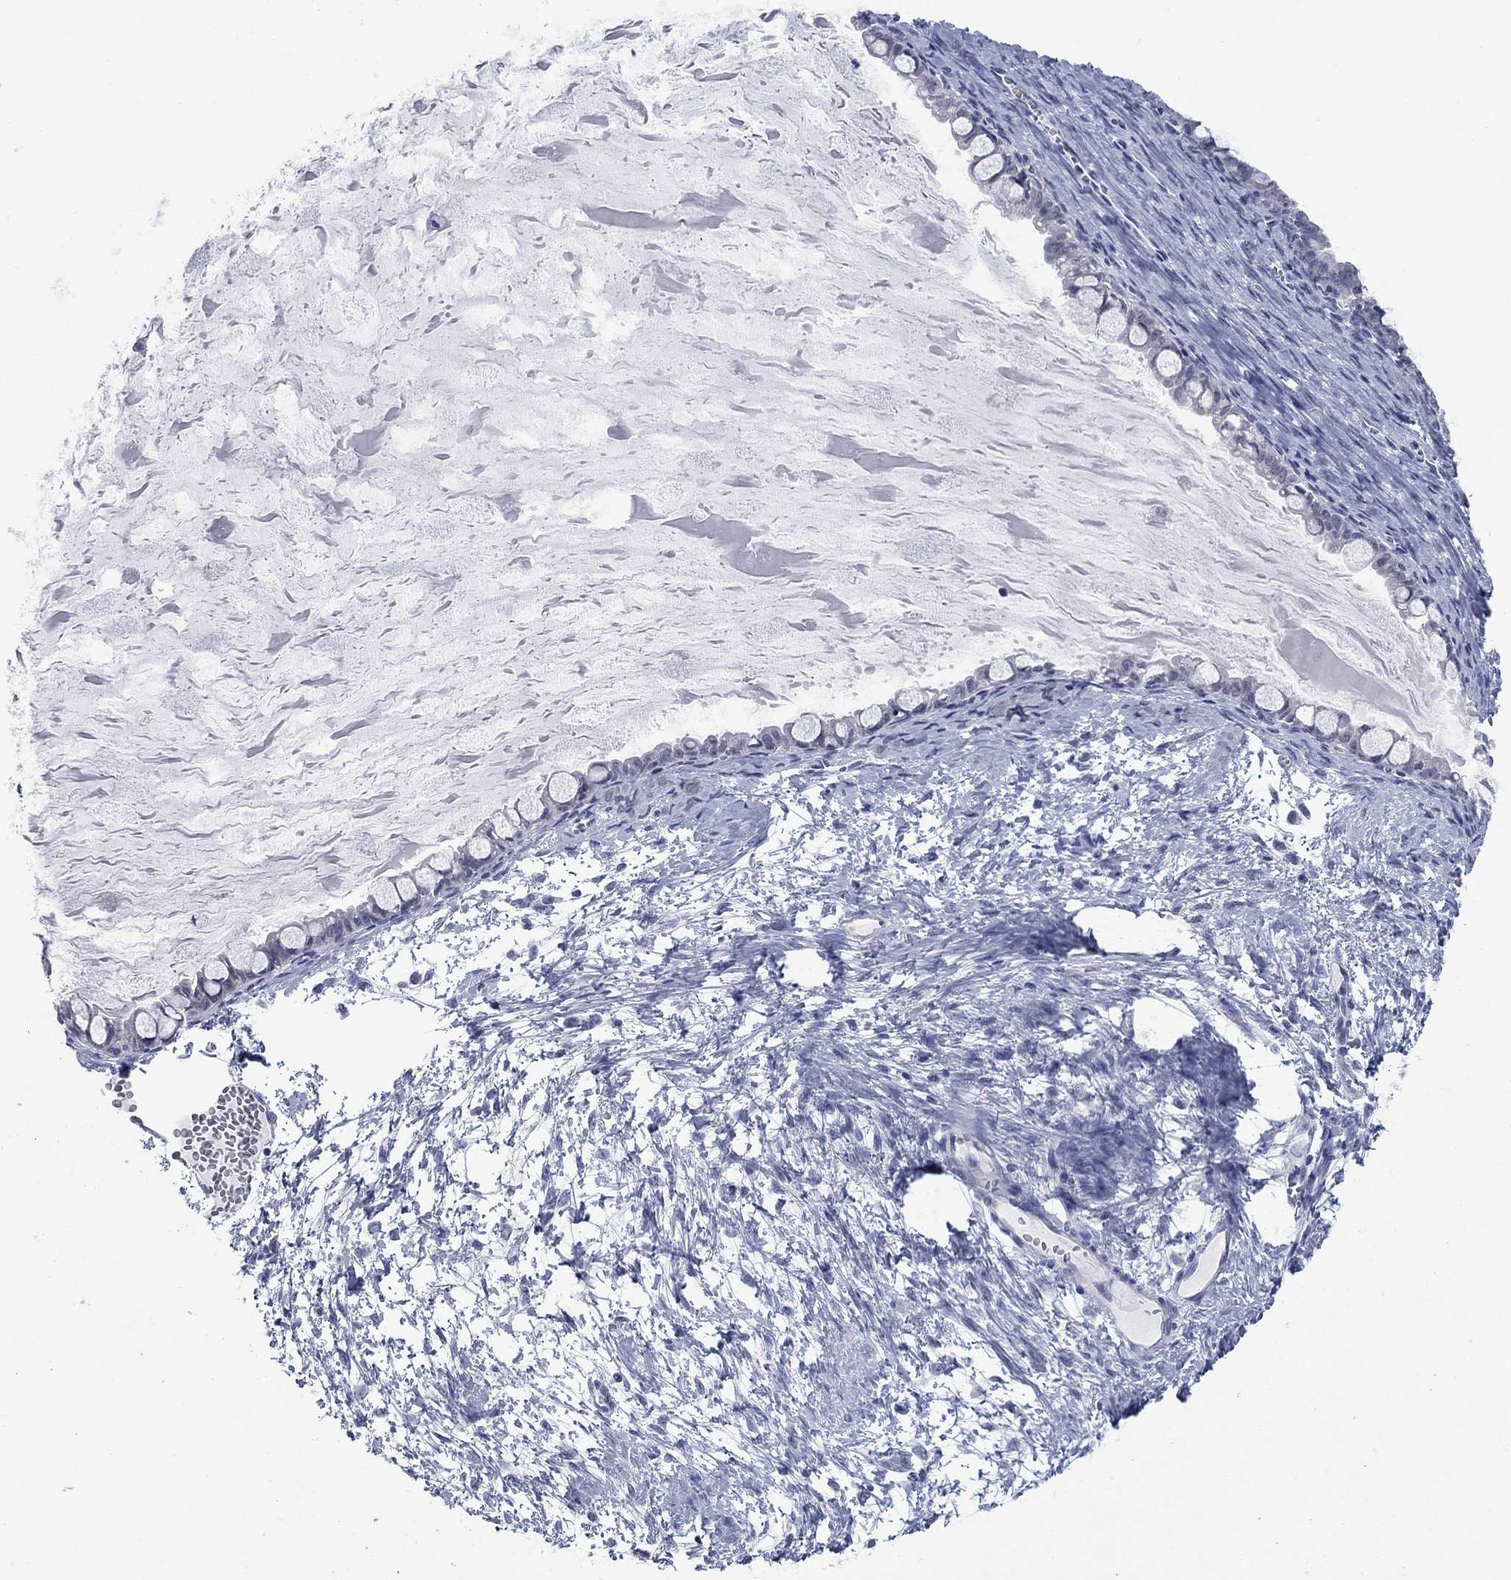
{"staining": {"intensity": "negative", "quantity": "none", "location": "none"}, "tissue": "ovarian cancer", "cell_type": "Tumor cells", "image_type": "cancer", "snomed": [{"axis": "morphology", "description": "Cystadenocarcinoma, mucinous, NOS"}, {"axis": "topography", "description": "Ovary"}], "caption": "Immunohistochemical staining of ovarian mucinous cystadenocarcinoma shows no significant positivity in tumor cells.", "gene": "ATP6V1G2", "patient": {"sex": "female", "age": 63}}